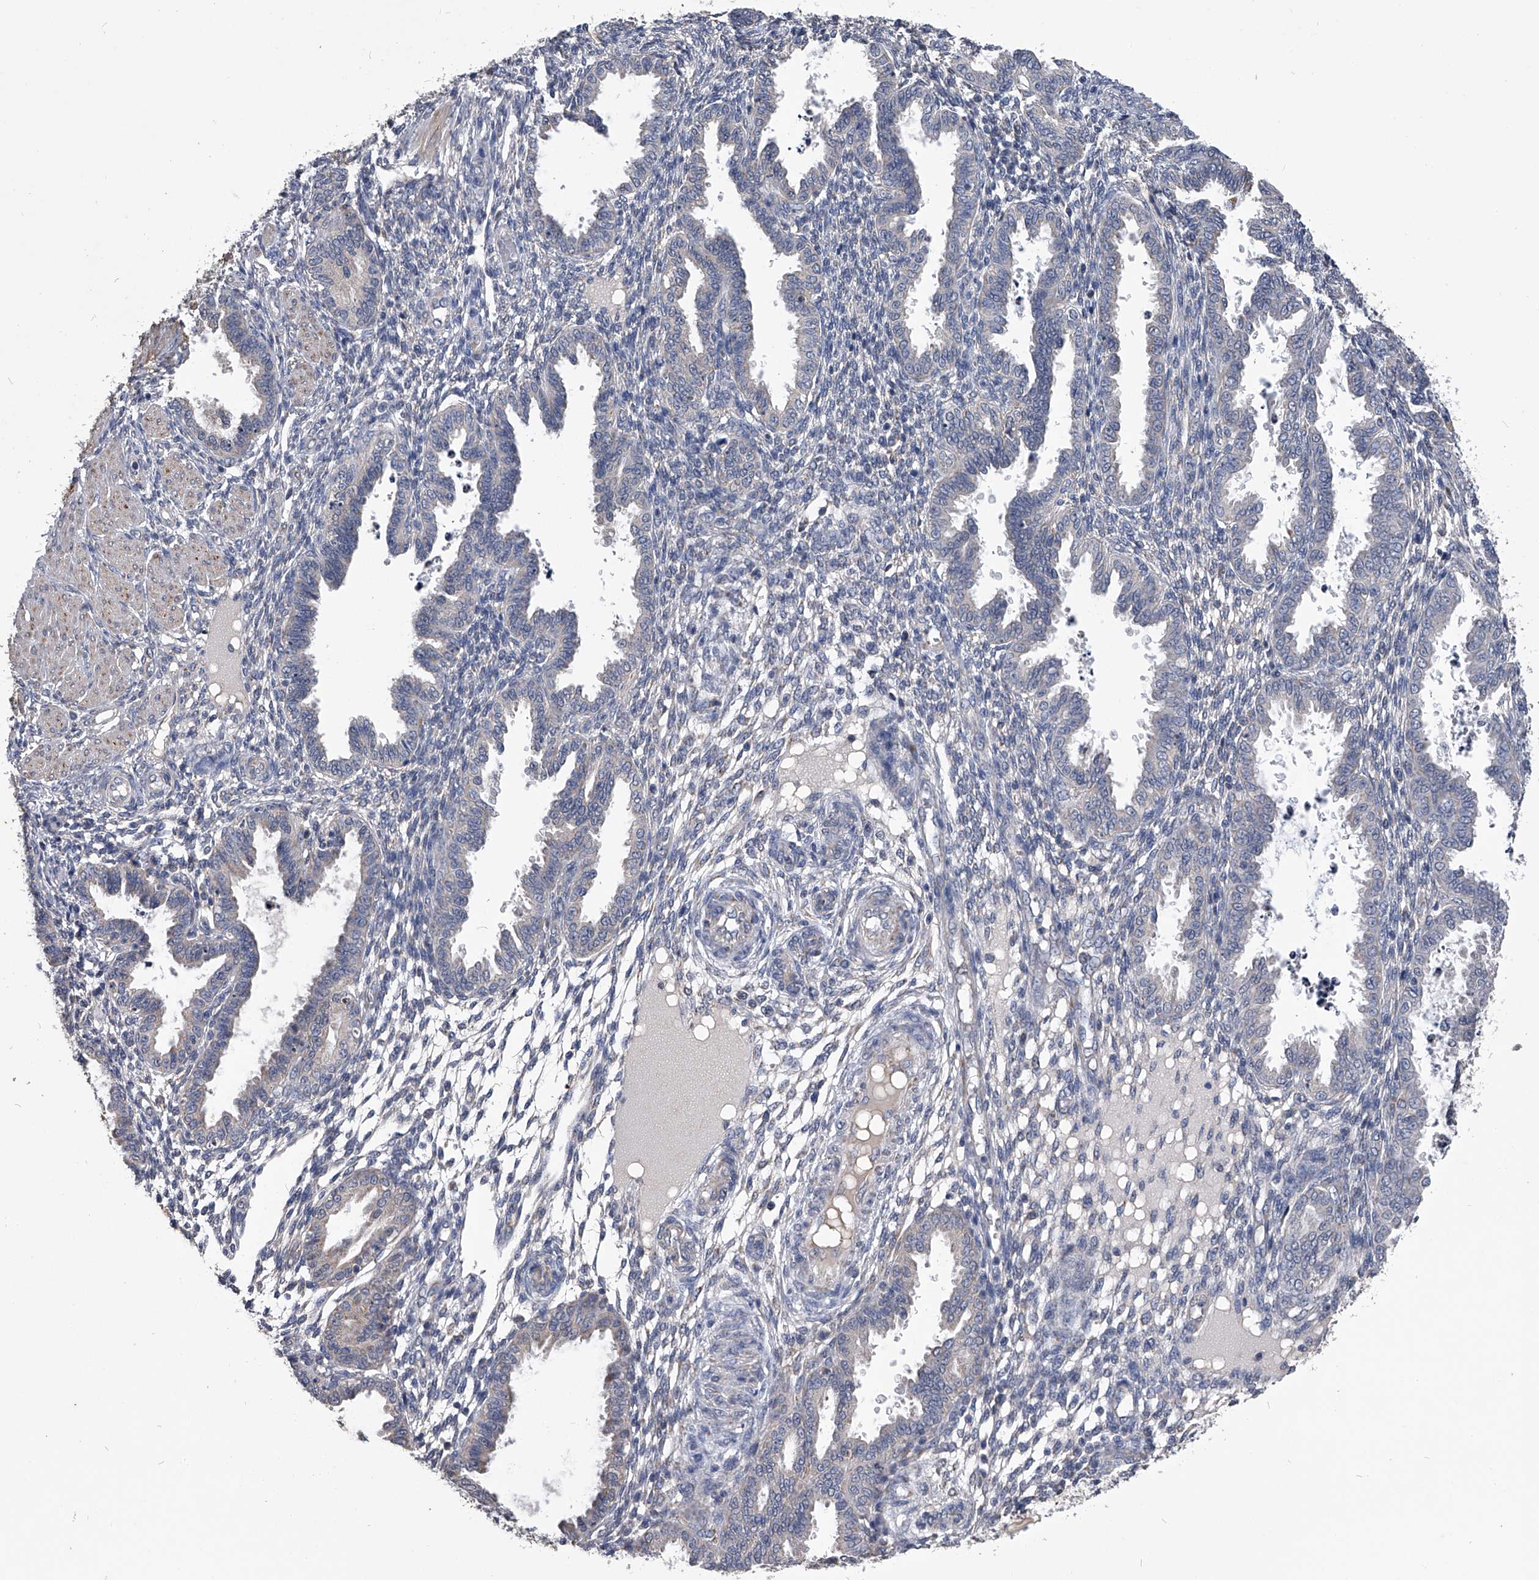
{"staining": {"intensity": "negative", "quantity": "none", "location": "none"}, "tissue": "endometrium", "cell_type": "Cells in endometrial stroma", "image_type": "normal", "snomed": [{"axis": "morphology", "description": "Normal tissue, NOS"}, {"axis": "topography", "description": "Endometrium"}], "caption": "Cells in endometrial stroma show no significant expression in benign endometrium. (DAB immunohistochemistry visualized using brightfield microscopy, high magnification).", "gene": "OAT", "patient": {"sex": "female", "age": 33}}